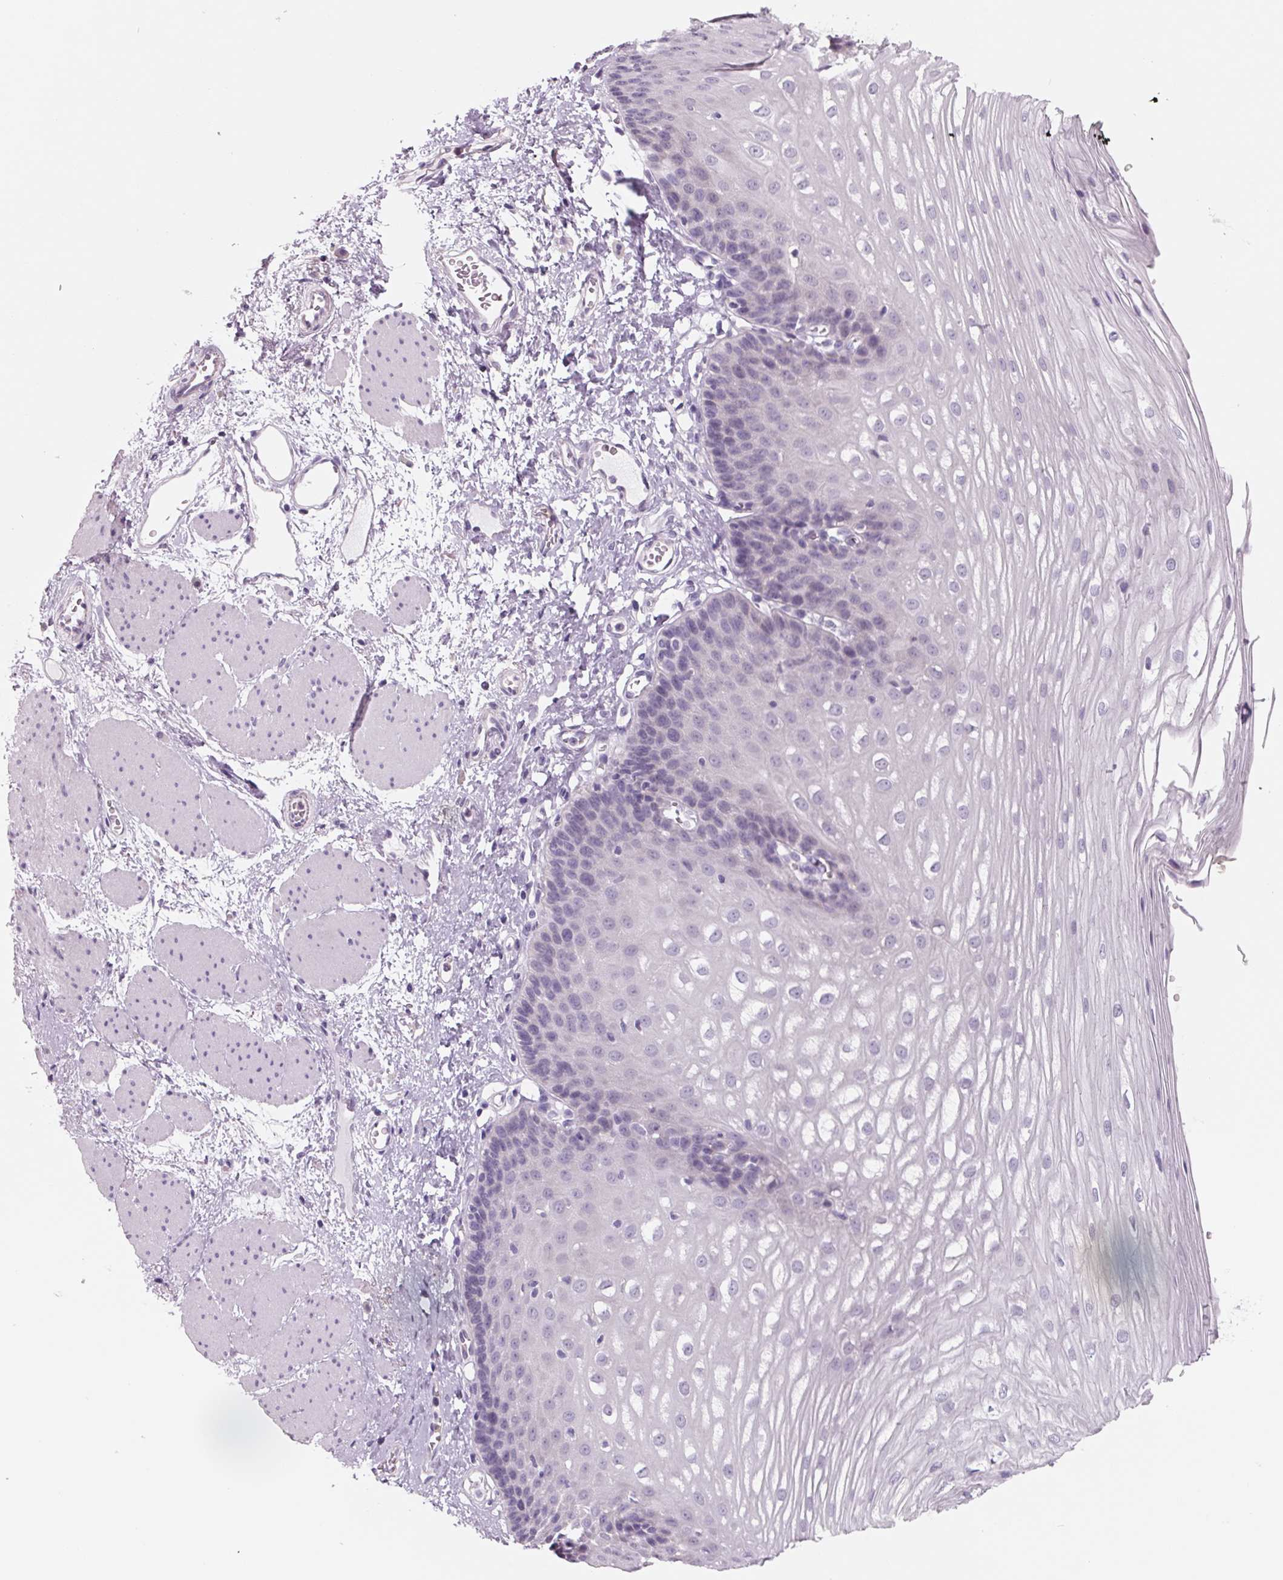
{"staining": {"intensity": "negative", "quantity": "none", "location": "none"}, "tissue": "esophagus", "cell_type": "Squamous epithelial cells", "image_type": "normal", "snomed": [{"axis": "morphology", "description": "Normal tissue, NOS"}, {"axis": "topography", "description": "Esophagus"}], "caption": "IHC image of normal esophagus stained for a protein (brown), which displays no expression in squamous epithelial cells. (Stains: DAB (3,3'-diaminobenzidine) immunohistochemistry (IHC) with hematoxylin counter stain, Microscopy: brightfield microscopy at high magnification).", "gene": "FTCD", "patient": {"sex": "male", "age": 62}}